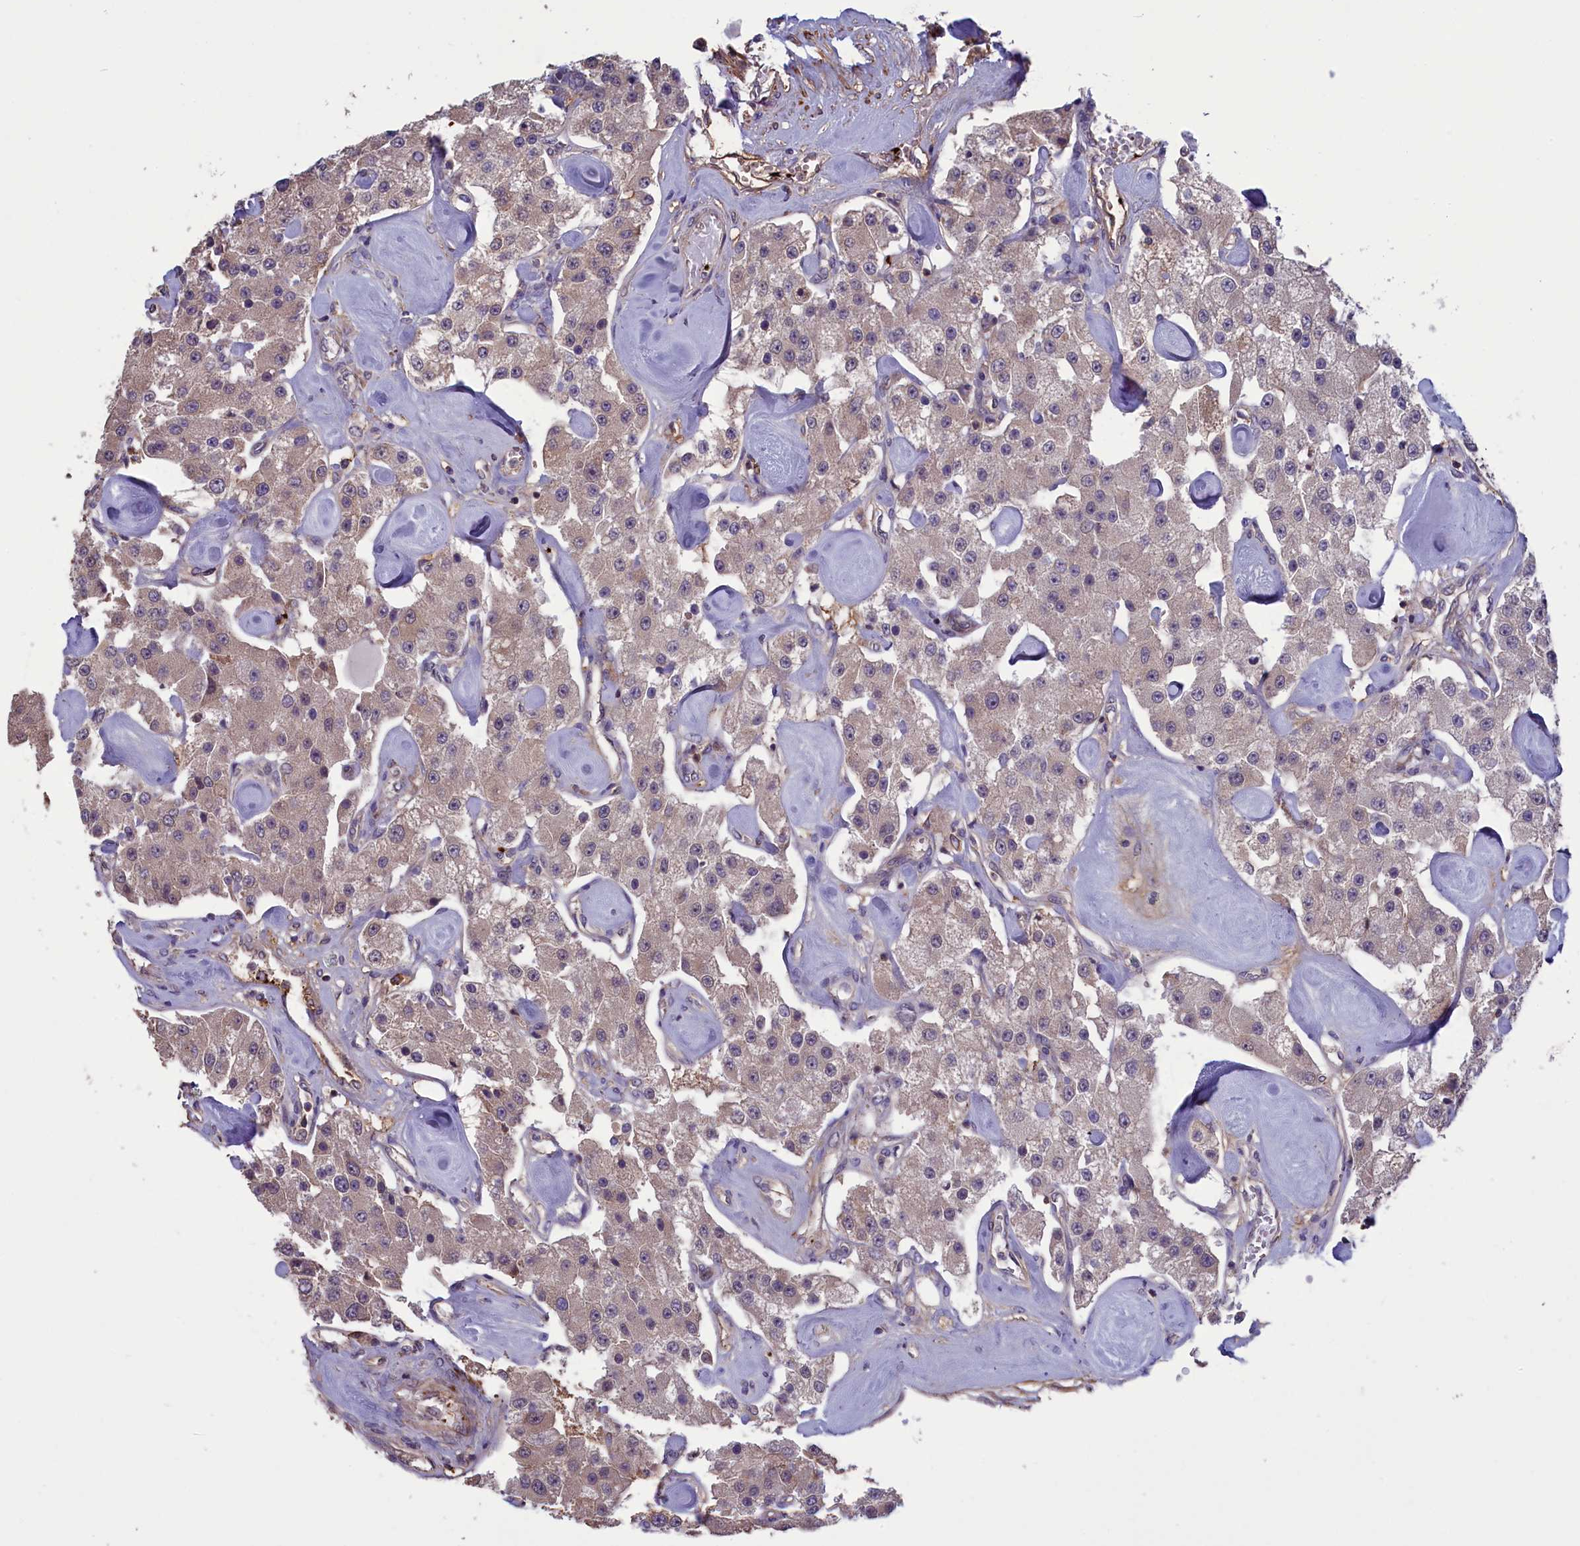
{"staining": {"intensity": "weak", "quantity": "25%-75%", "location": "cytoplasmic/membranous"}, "tissue": "carcinoid", "cell_type": "Tumor cells", "image_type": "cancer", "snomed": [{"axis": "morphology", "description": "Carcinoid, malignant, NOS"}, {"axis": "topography", "description": "Pancreas"}], "caption": "A micrograph of malignant carcinoid stained for a protein demonstrates weak cytoplasmic/membranous brown staining in tumor cells.", "gene": "HEATR3", "patient": {"sex": "male", "age": 41}}